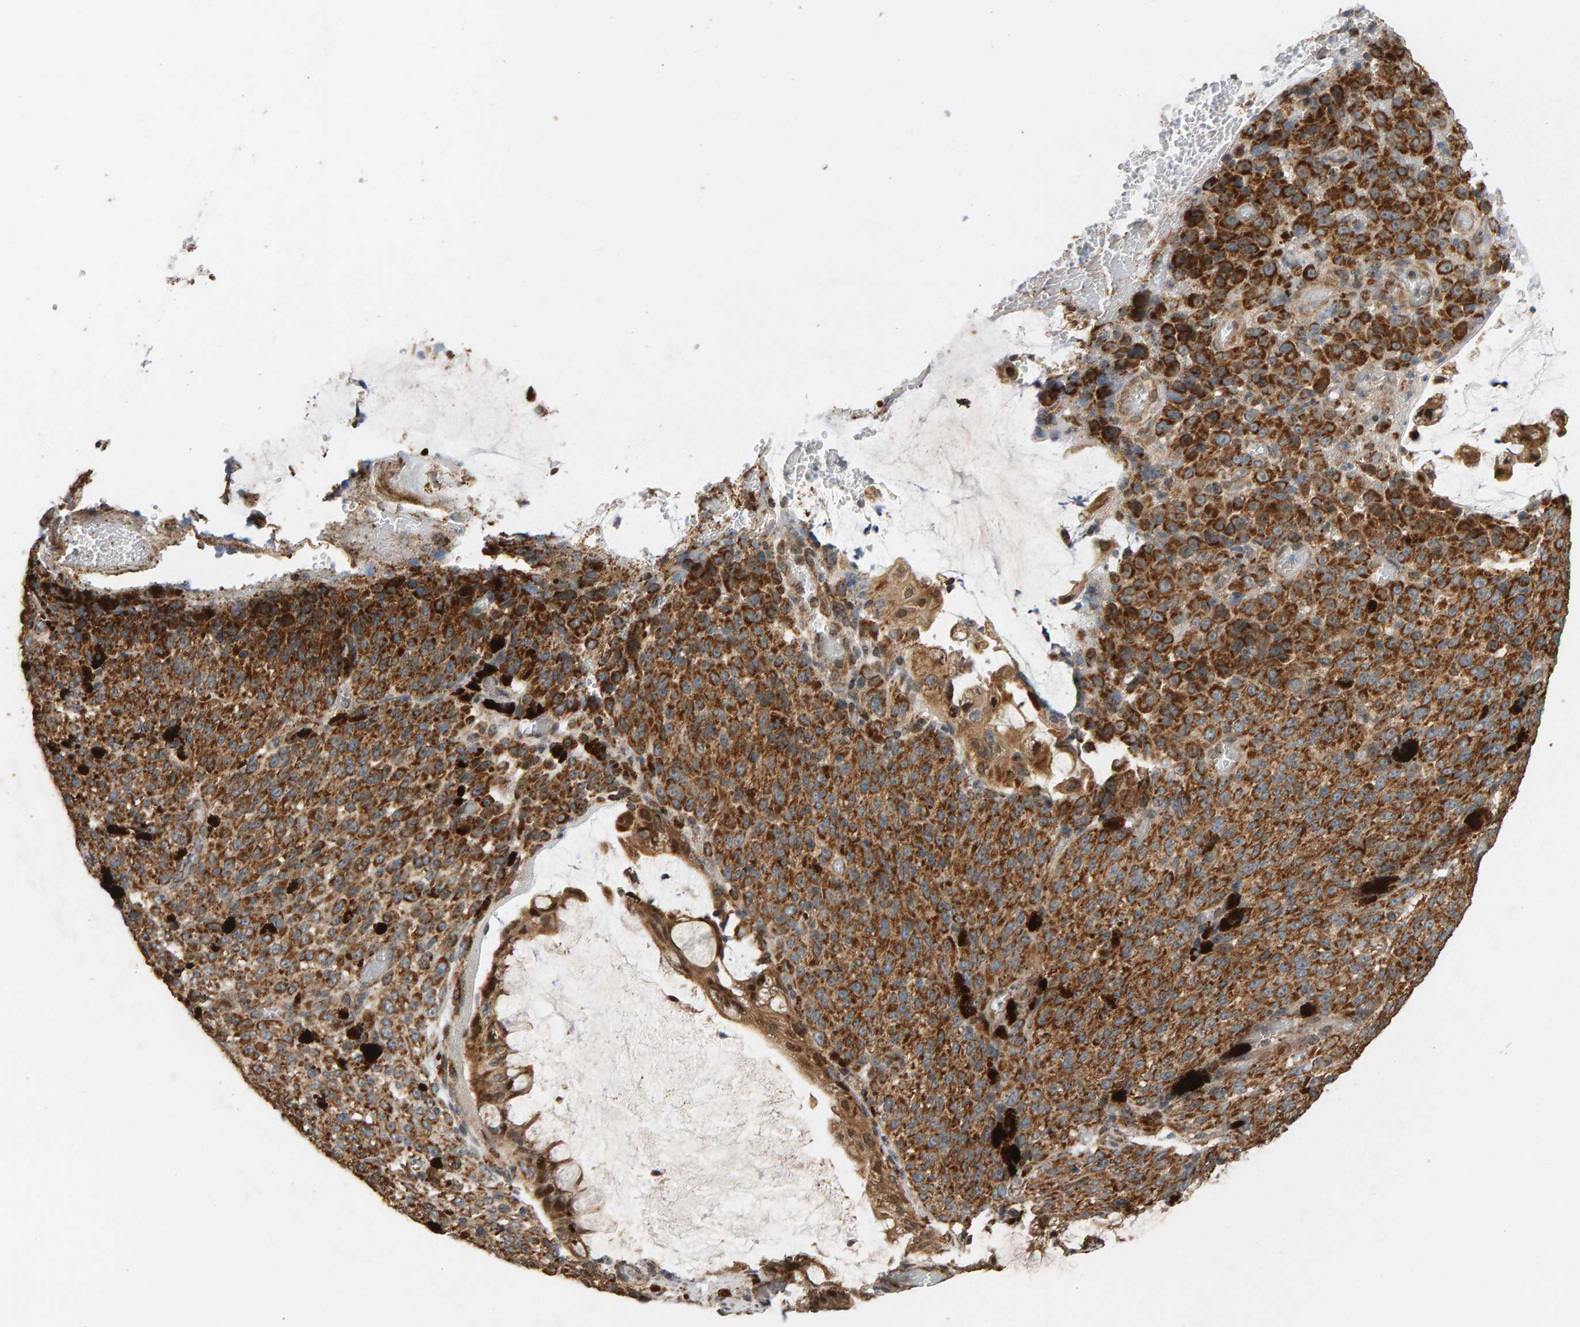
{"staining": {"intensity": "strong", "quantity": ">75%", "location": "cytoplasmic/membranous"}, "tissue": "melanoma", "cell_type": "Tumor cells", "image_type": "cancer", "snomed": [{"axis": "morphology", "description": "Malignant melanoma, NOS"}, {"axis": "topography", "description": "Rectum"}], "caption": "Human malignant melanoma stained for a protein (brown) displays strong cytoplasmic/membranous positive staining in about >75% of tumor cells.", "gene": "GSTK1", "patient": {"sex": "female", "age": 81}}